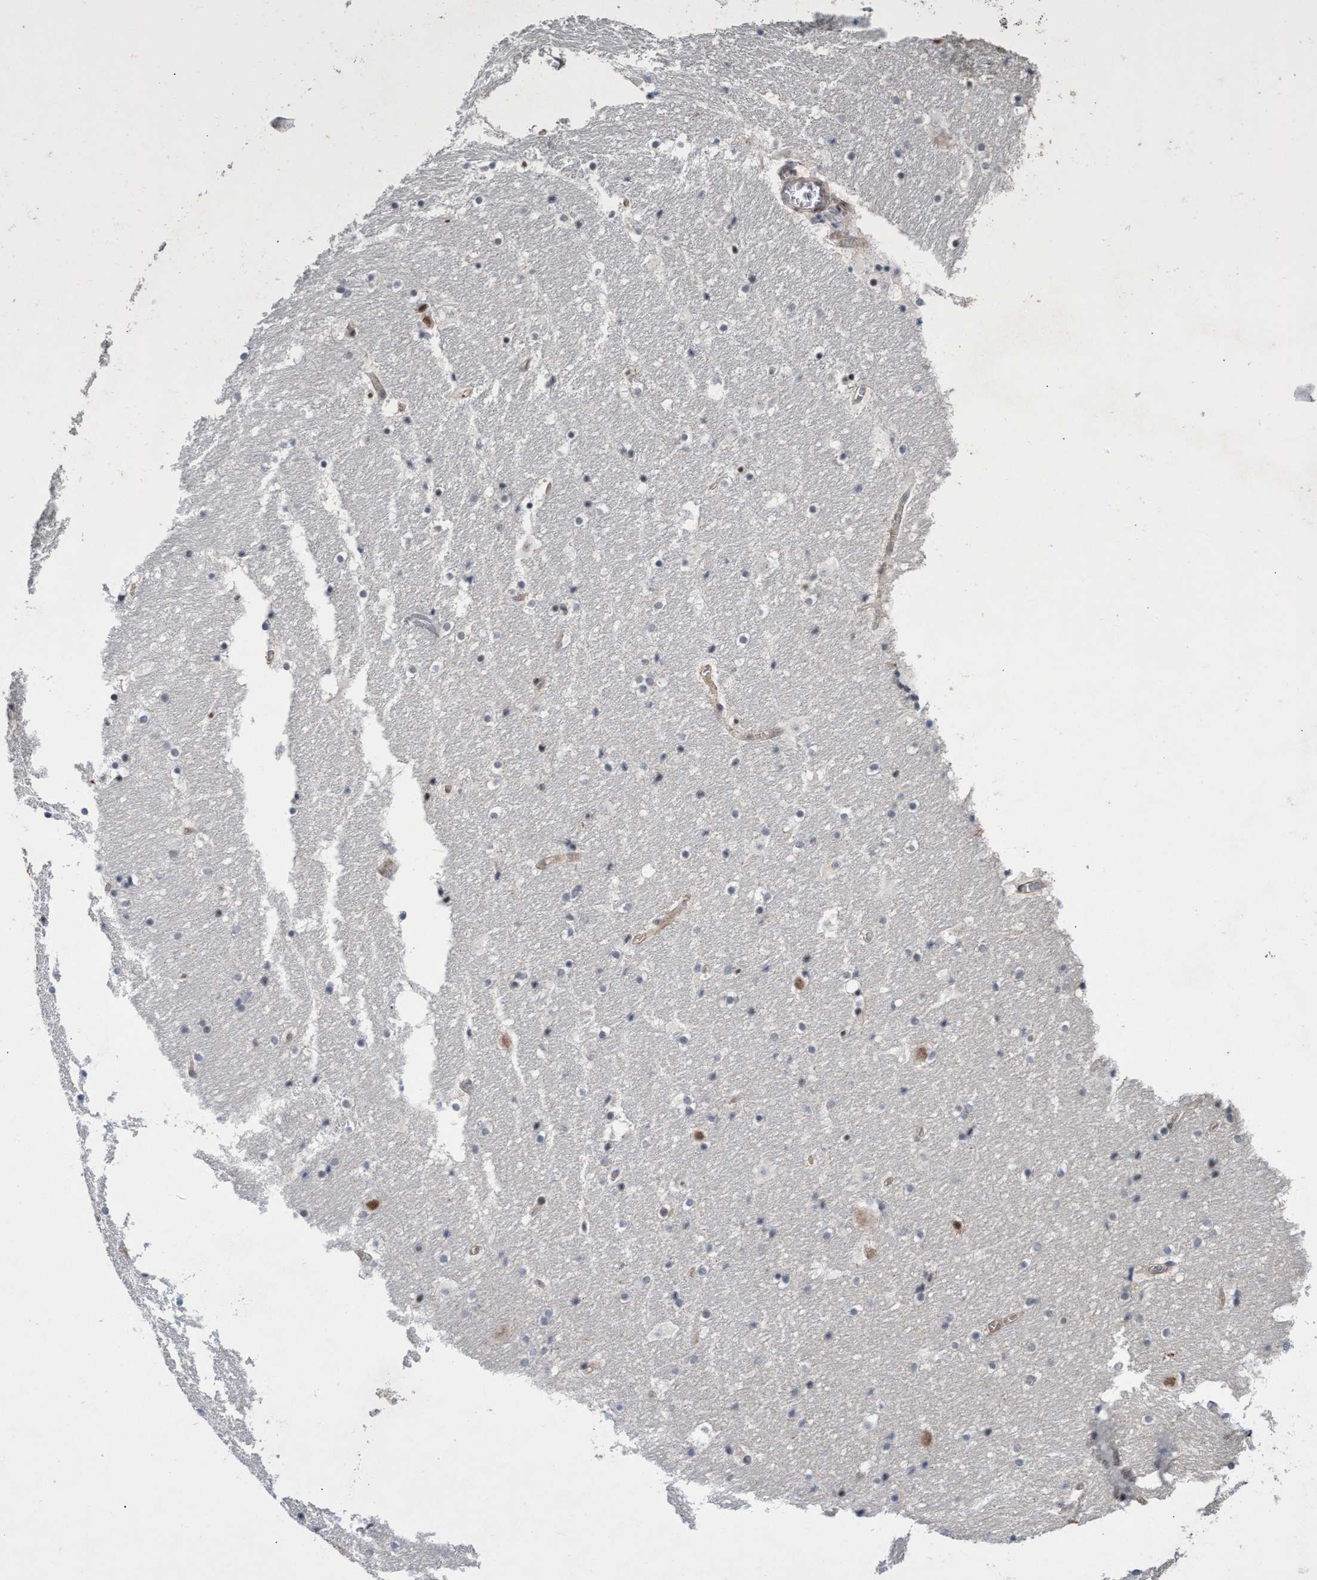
{"staining": {"intensity": "weak", "quantity": "<25%", "location": "nuclear"}, "tissue": "hippocampus", "cell_type": "Glial cells", "image_type": "normal", "snomed": [{"axis": "morphology", "description": "Normal tissue, NOS"}, {"axis": "topography", "description": "Hippocampus"}], "caption": "Normal hippocampus was stained to show a protein in brown. There is no significant staining in glial cells. The staining was performed using DAB (3,3'-diaminobenzidine) to visualize the protein expression in brown, while the nuclei were stained in blue with hematoxylin (Magnification: 20x).", "gene": "ZNF750", "patient": {"sex": "male", "age": 45}}